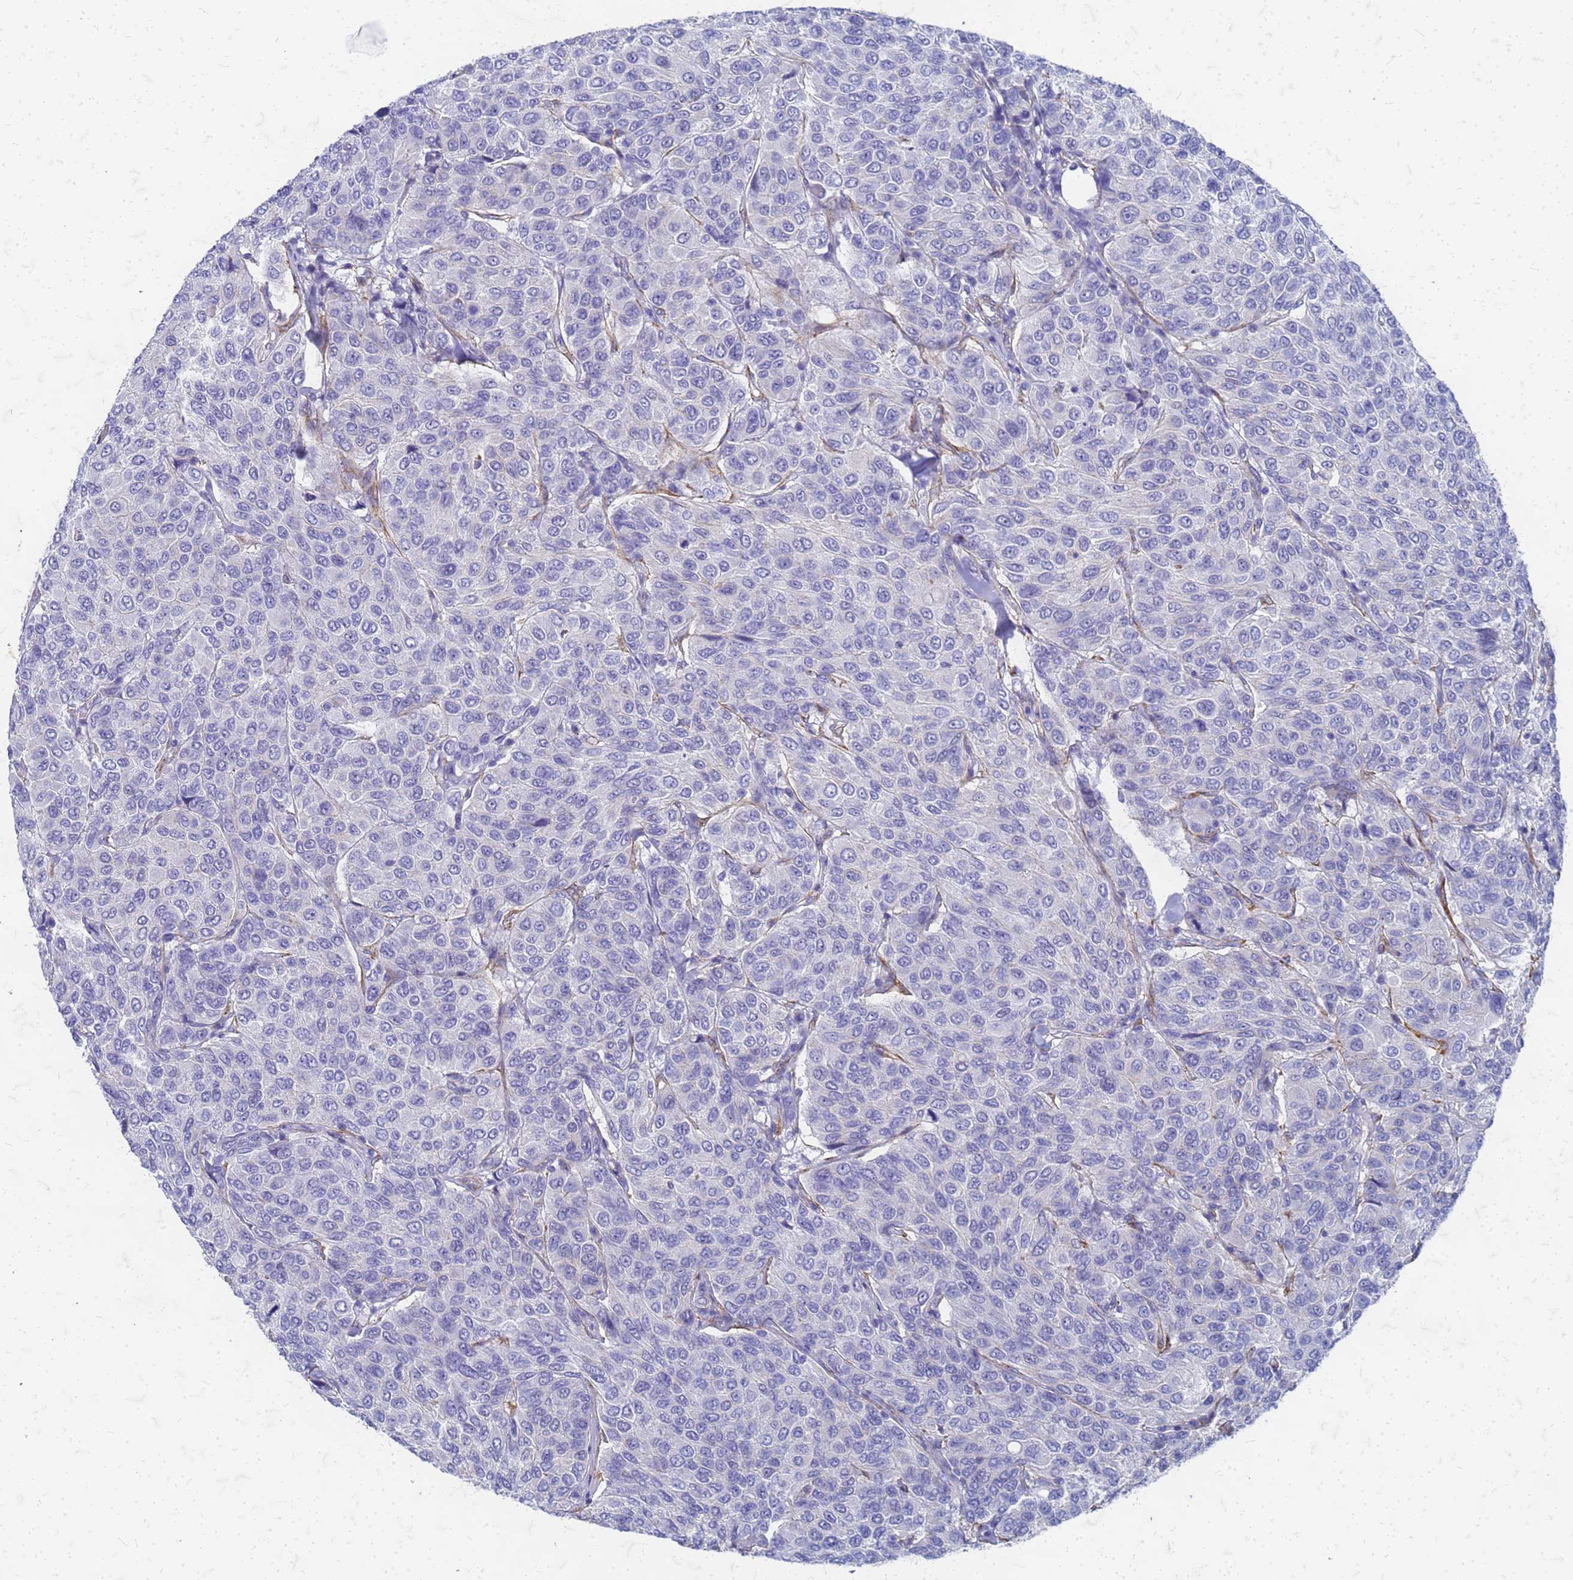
{"staining": {"intensity": "negative", "quantity": "none", "location": "none"}, "tissue": "breast cancer", "cell_type": "Tumor cells", "image_type": "cancer", "snomed": [{"axis": "morphology", "description": "Duct carcinoma"}, {"axis": "topography", "description": "Breast"}], "caption": "An image of human infiltrating ductal carcinoma (breast) is negative for staining in tumor cells. (Brightfield microscopy of DAB (3,3'-diaminobenzidine) immunohistochemistry (IHC) at high magnification).", "gene": "TRIM64B", "patient": {"sex": "female", "age": 55}}